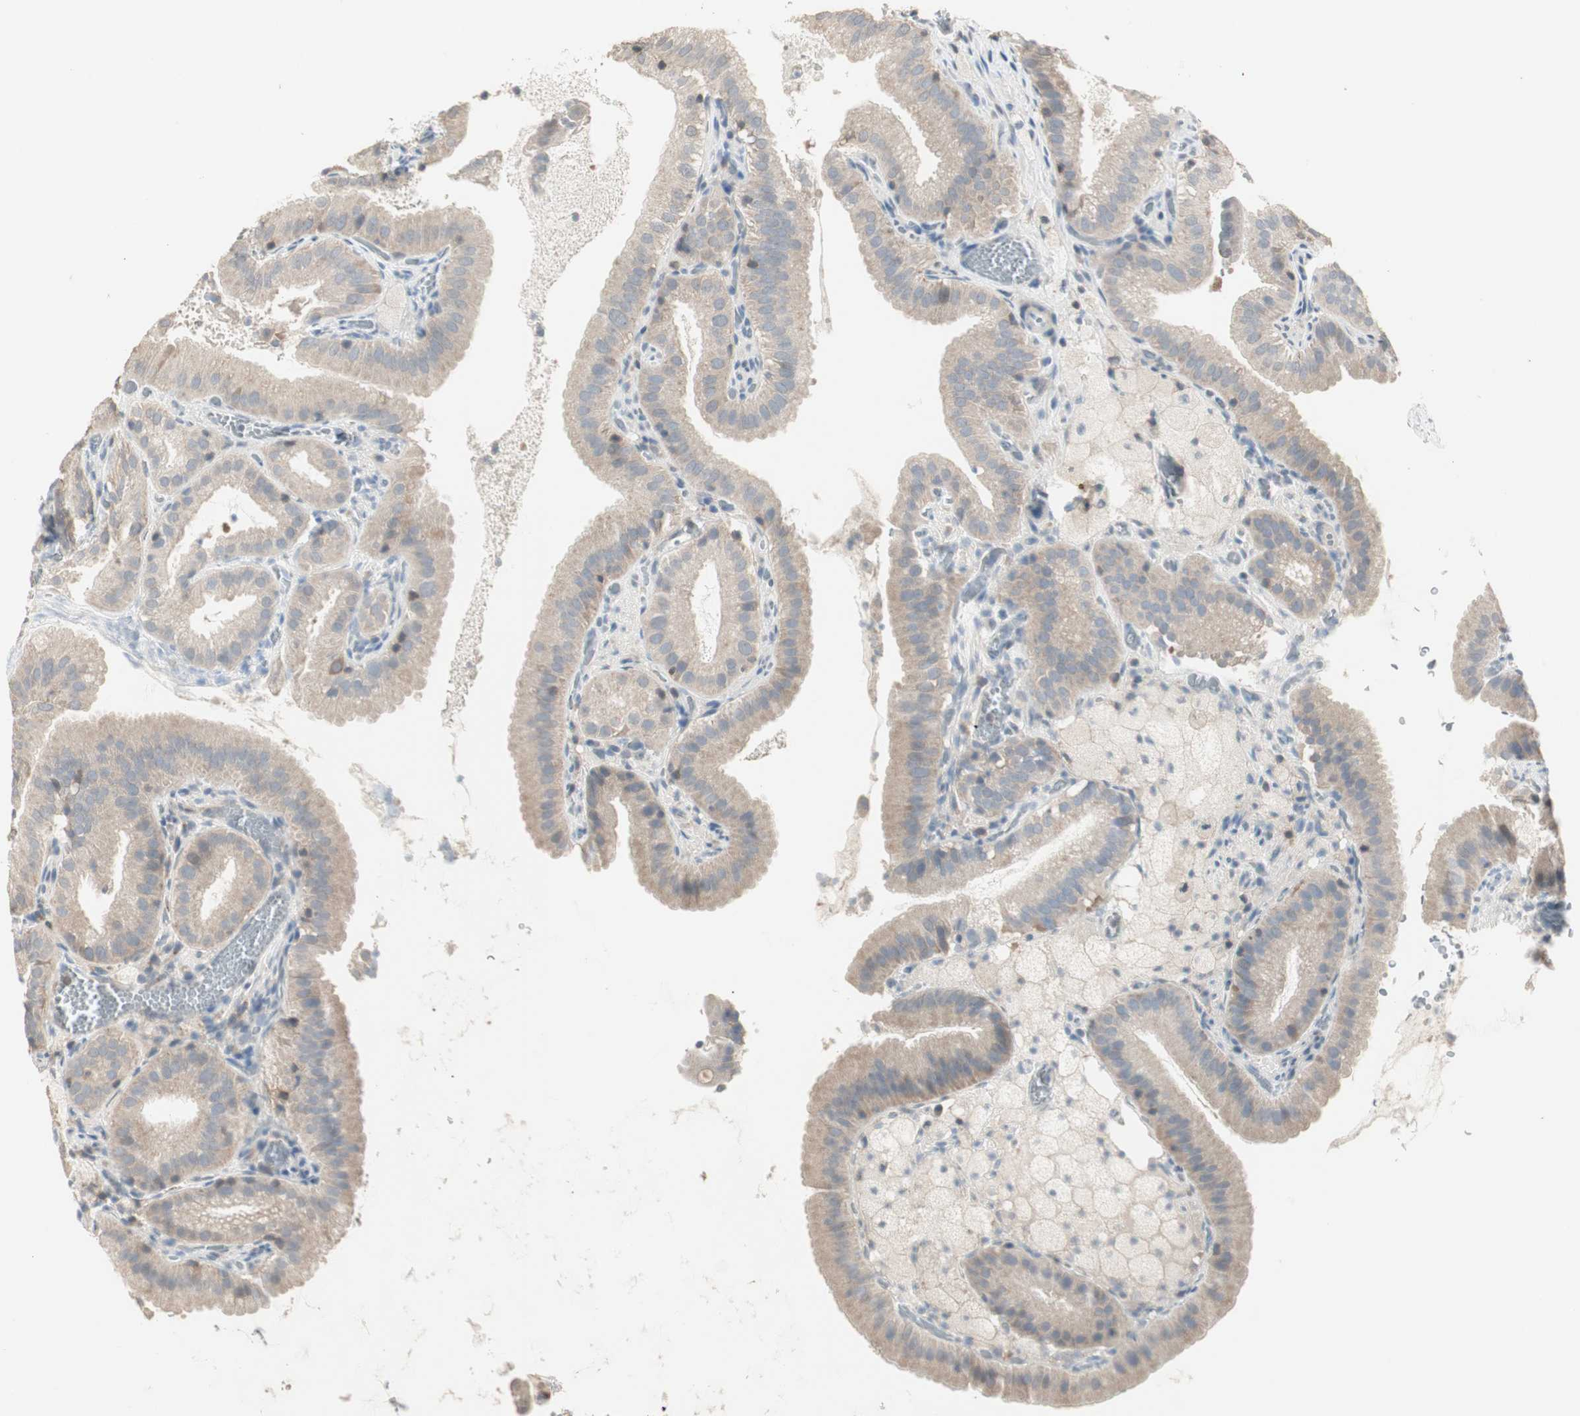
{"staining": {"intensity": "weak", "quantity": ">75%", "location": "cytoplasmic/membranous"}, "tissue": "gallbladder", "cell_type": "Glandular cells", "image_type": "normal", "snomed": [{"axis": "morphology", "description": "Normal tissue, NOS"}, {"axis": "topography", "description": "Gallbladder"}], "caption": "Immunohistochemical staining of unremarkable human gallbladder shows weak cytoplasmic/membranous protein positivity in about >75% of glandular cells.", "gene": "ZFP36", "patient": {"sex": "male", "age": 54}}